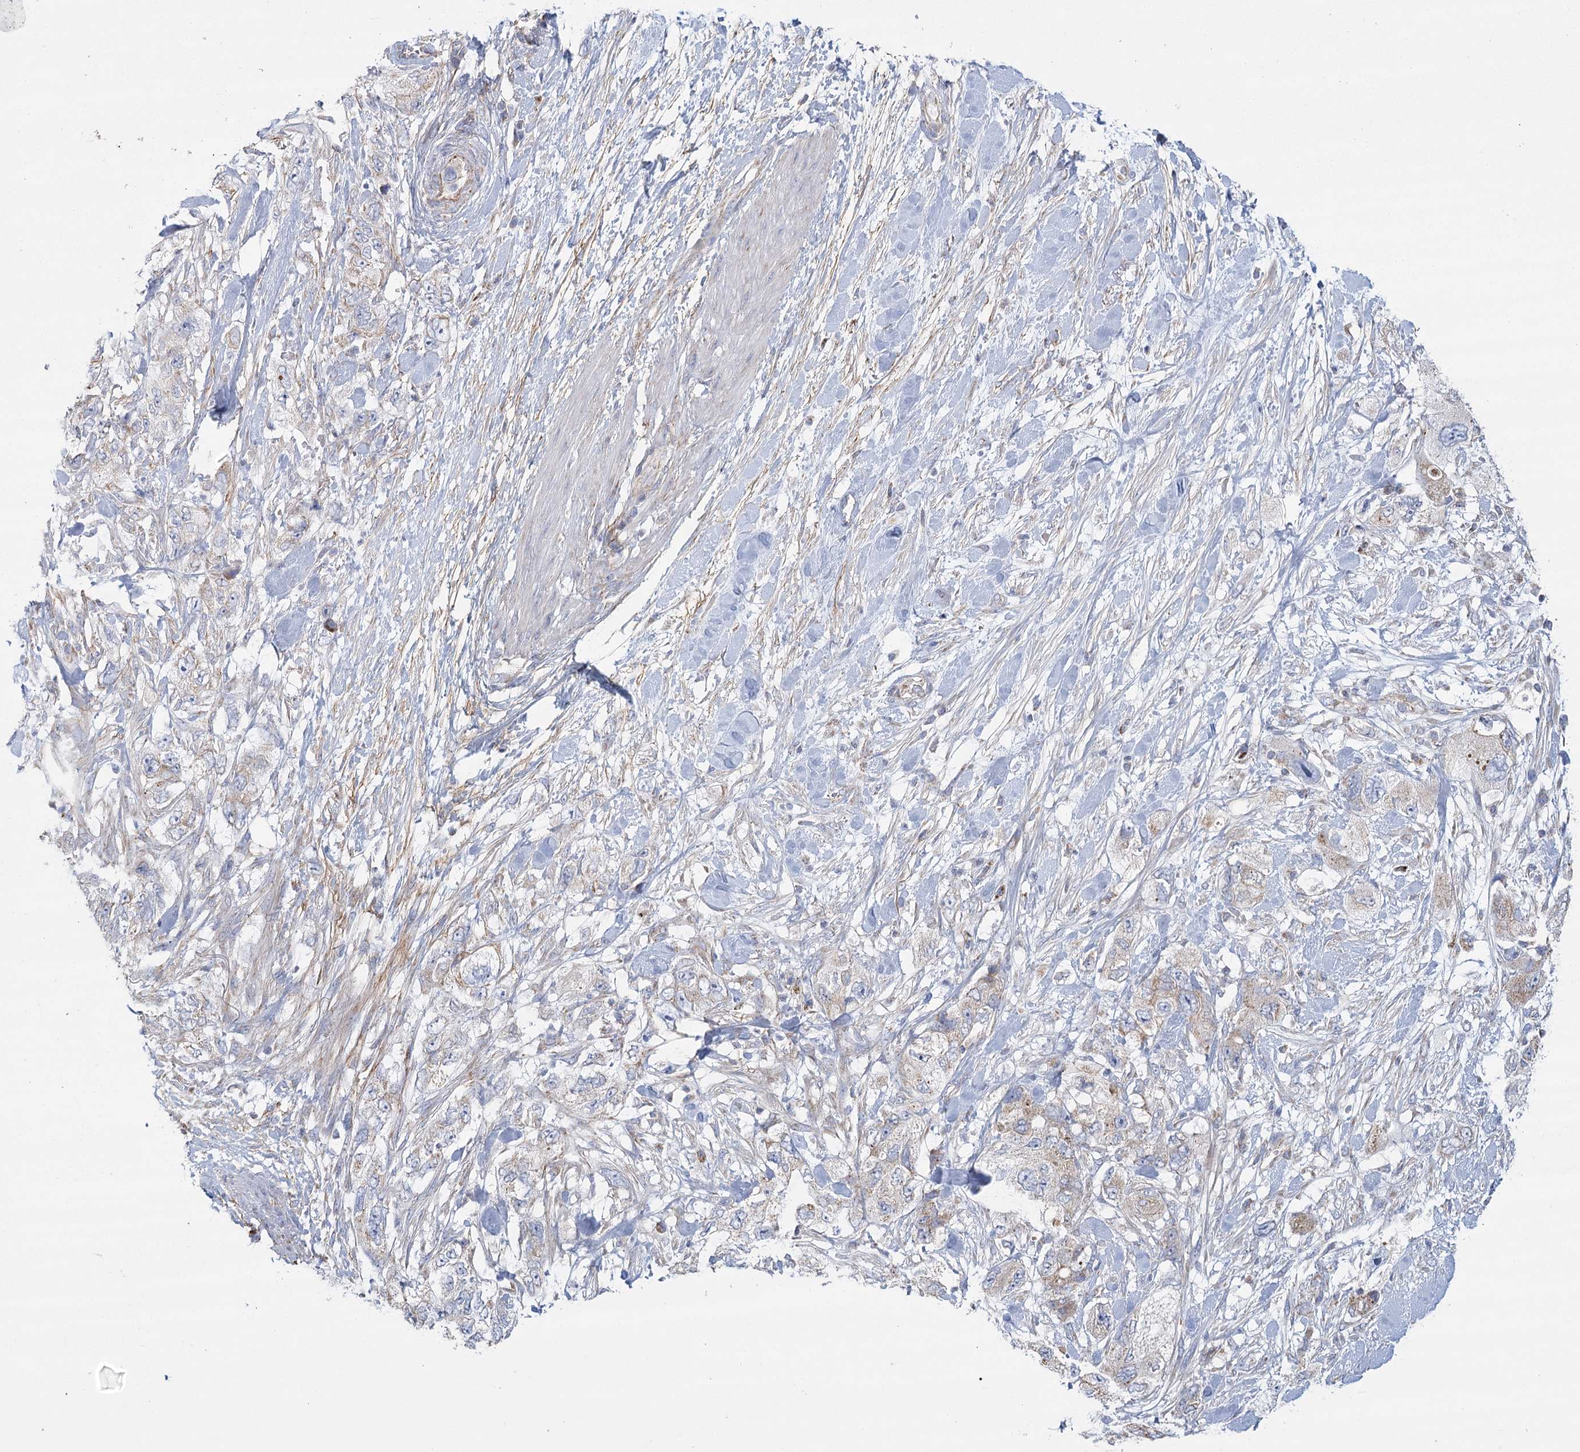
{"staining": {"intensity": "weak", "quantity": "<25%", "location": "cytoplasmic/membranous"}, "tissue": "pancreatic cancer", "cell_type": "Tumor cells", "image_type": "cancer", "snomed": [{"axis": "morphology", "description": "Adenocarcinoma, NOS"}, {"axis": "topography", "description": "Pancreas"}], "caption": "Photomicrograph shows no protein staining in tumor cells of pancreatic adenocarcinoma tissue.", "gene": "SNX7", "patient": {"sex": "female", "age": 73}}